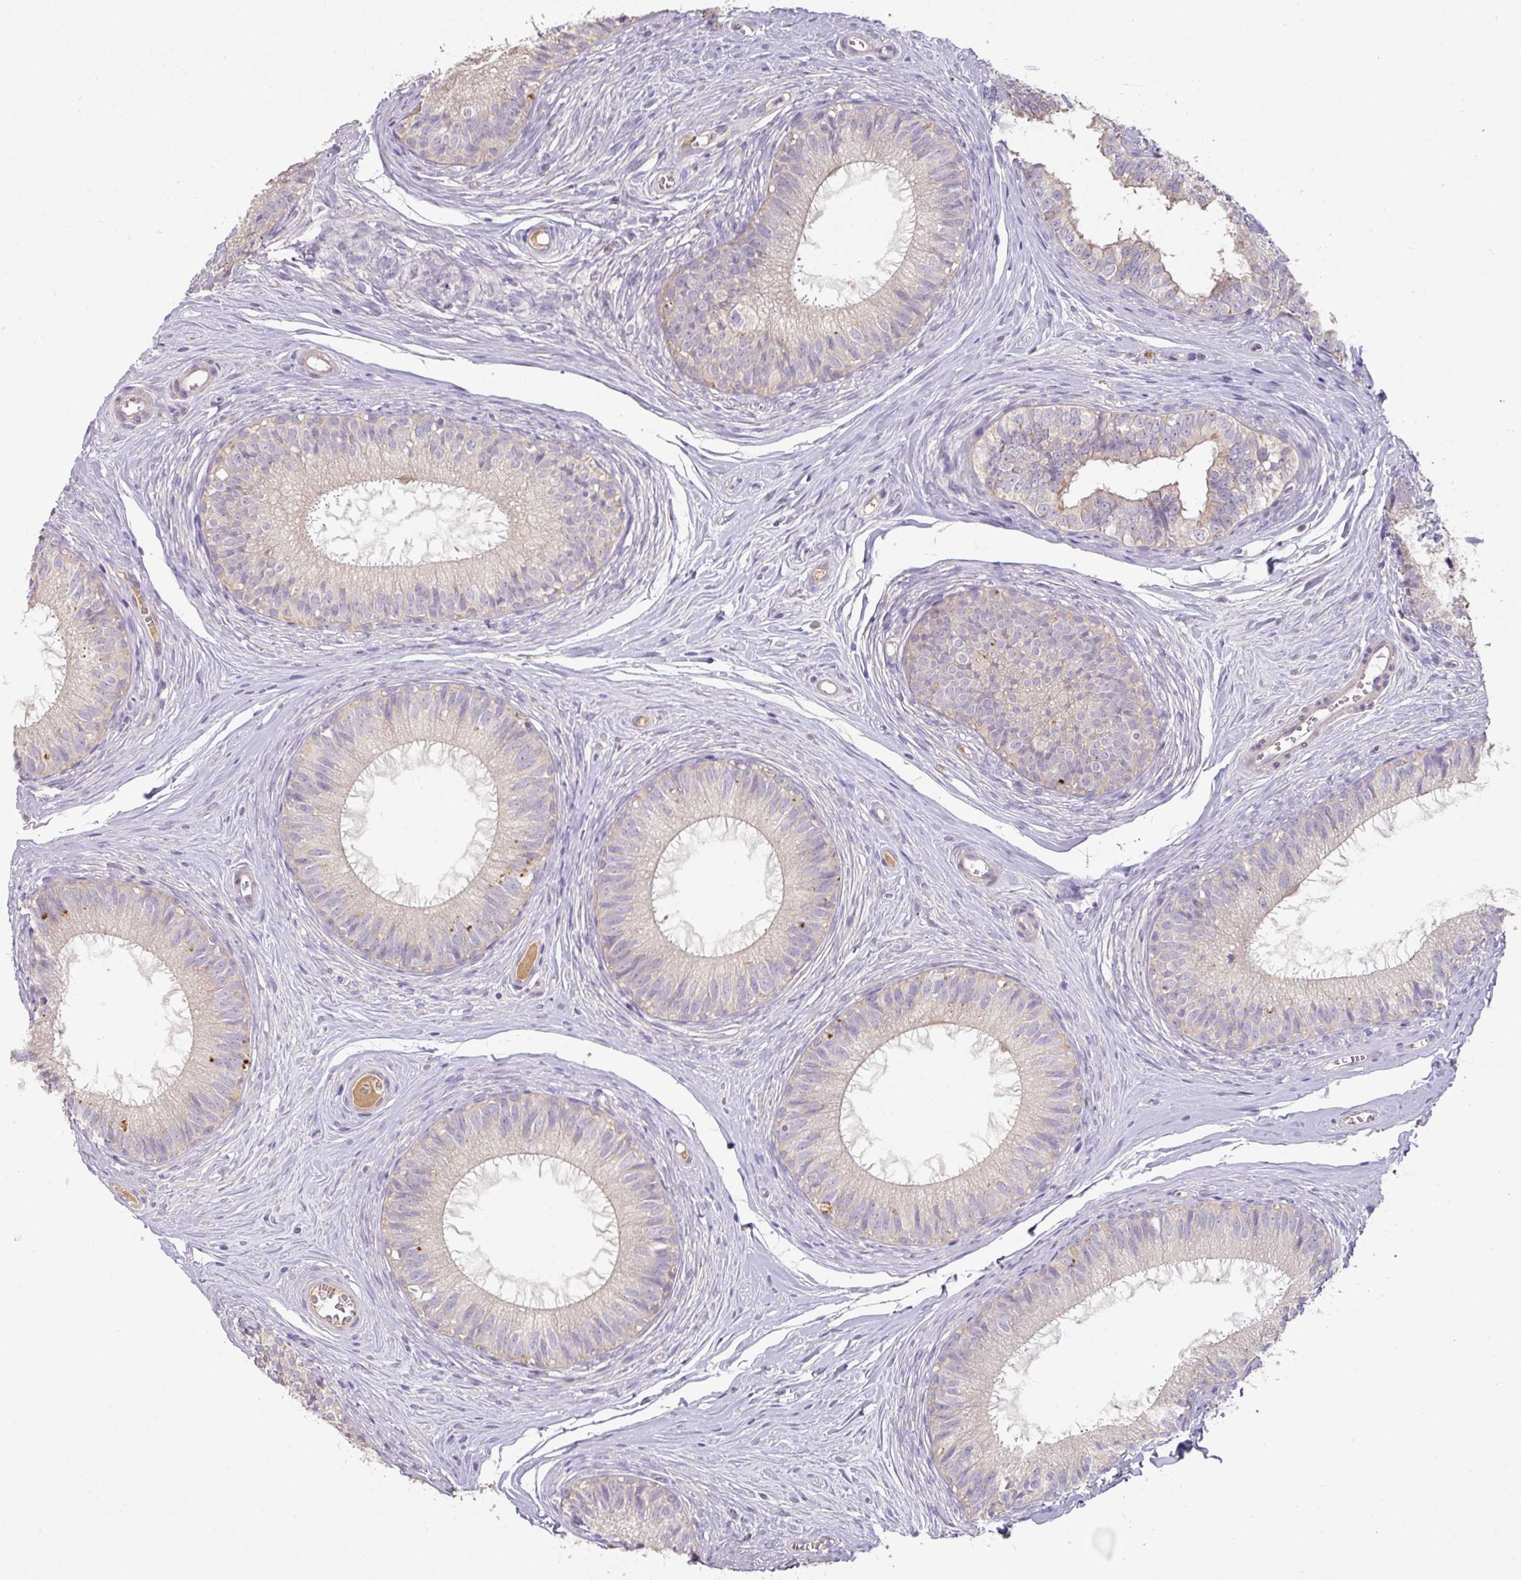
{"staining": {"intensity": "moderate", "quantity": "<25%", "location": "cytoplasmic/membranous"}, "tissue": "epididymis", "cell_type": "Glandular cells", "image_type": "normal", "snomed": [{"axis": "morphology", "description": "Normal tissue, NOS"}, {"axis": "topography", "description": "Epididymis"}], "caption": "This image reveals IHC staining of normal epididymis, with low moderate cytoplasmic/membranous staining in approximately <25% of glandular cells.", "gene": "ZNF266", "patient": {"sex": "male", "age": 25}}